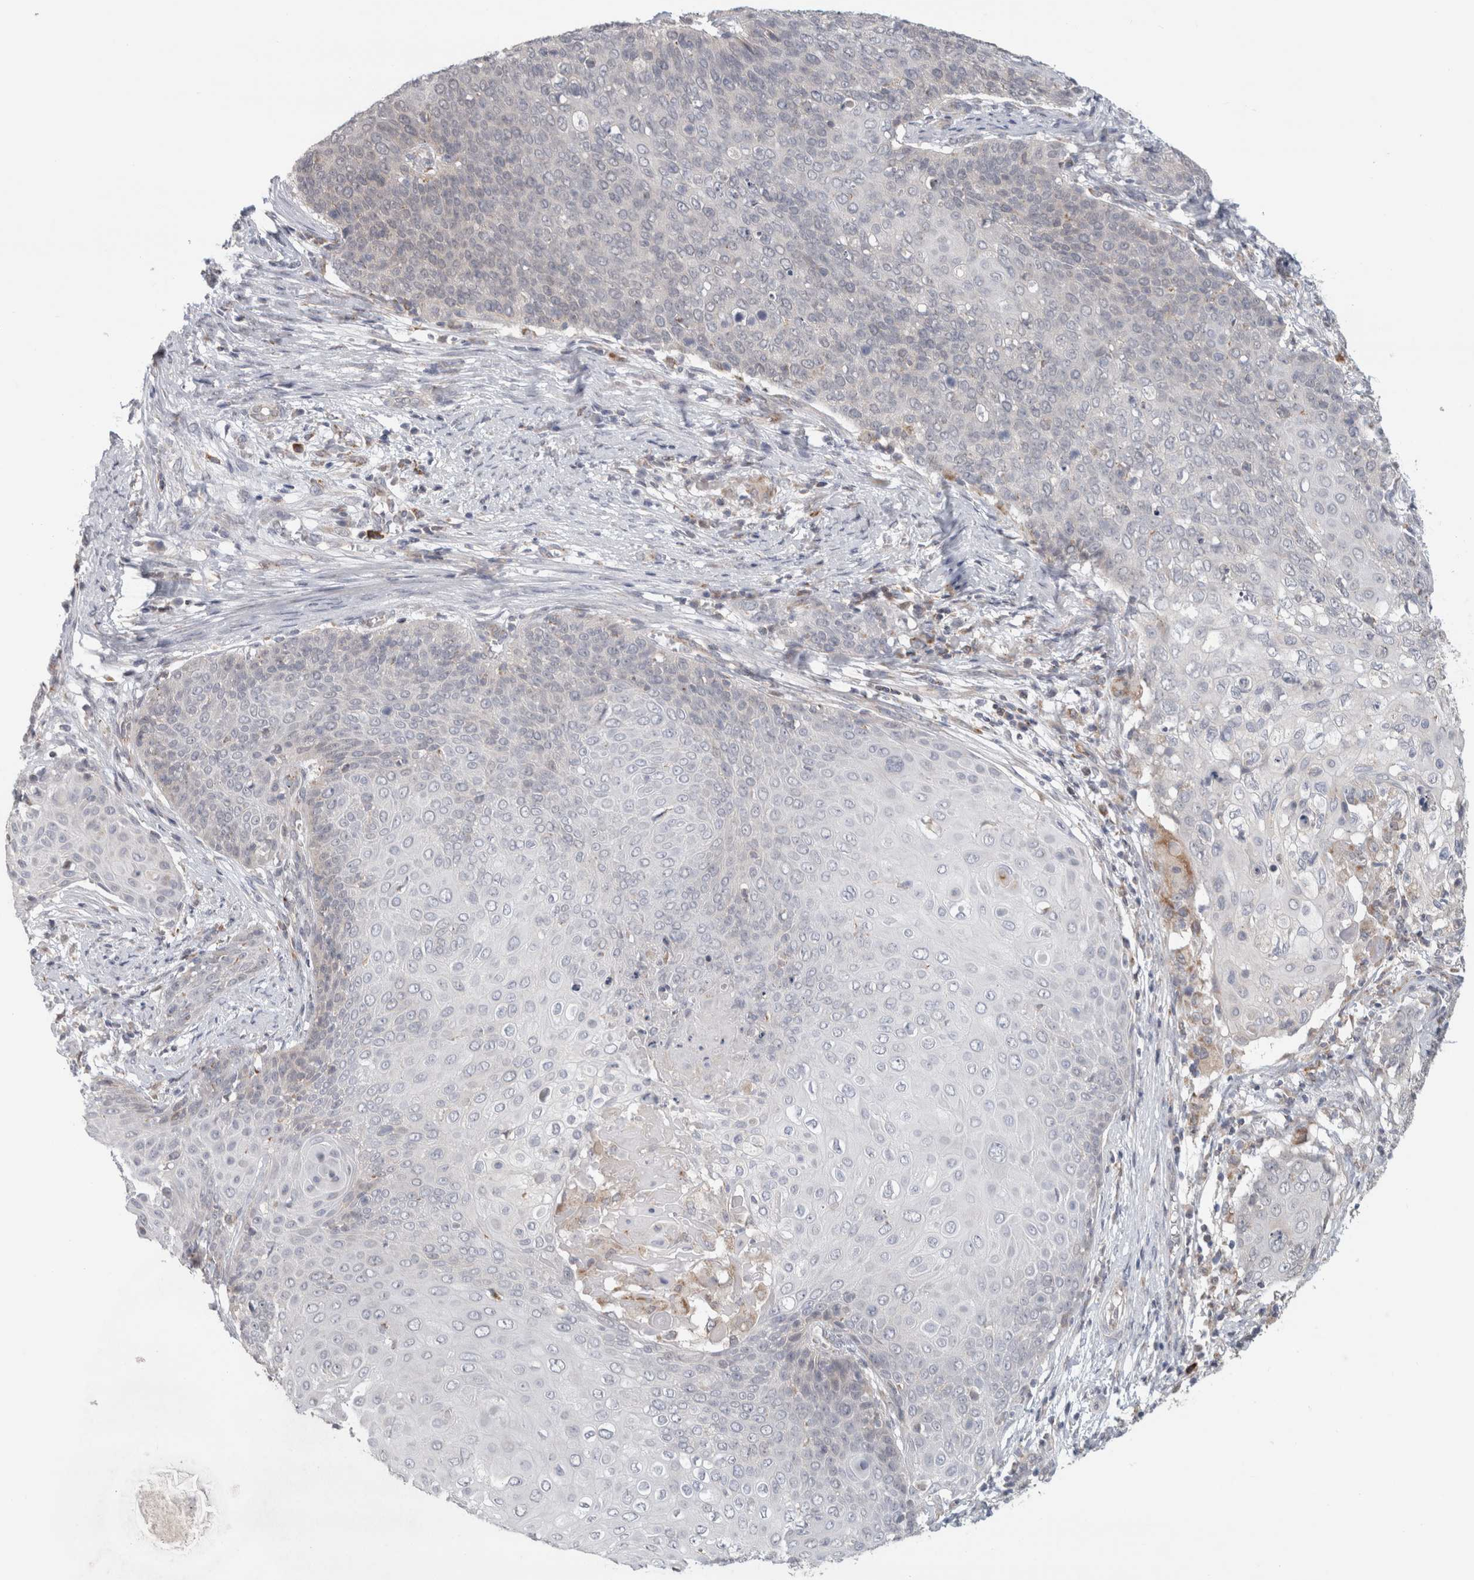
{"staining": {"intensity": "negative", "quantity": "none", "location": "none"}, "tissue": "cervical cancer", "cell_type": "Tumor cells", "image_type": "cancer", "snomed": [{"axis": "morphology", "description": "Squamous cell carcinoma, NOS"}, {"axis": "topography", "description": "Cervix"}], "caption": "IHC histopathology image of squamous cell carcinoma (cervical) stained for a protein (brown), which demonstrates no expression in tumor cells.", "gene": "RAB18", "patient": {"sex": "female", "age": 39}}